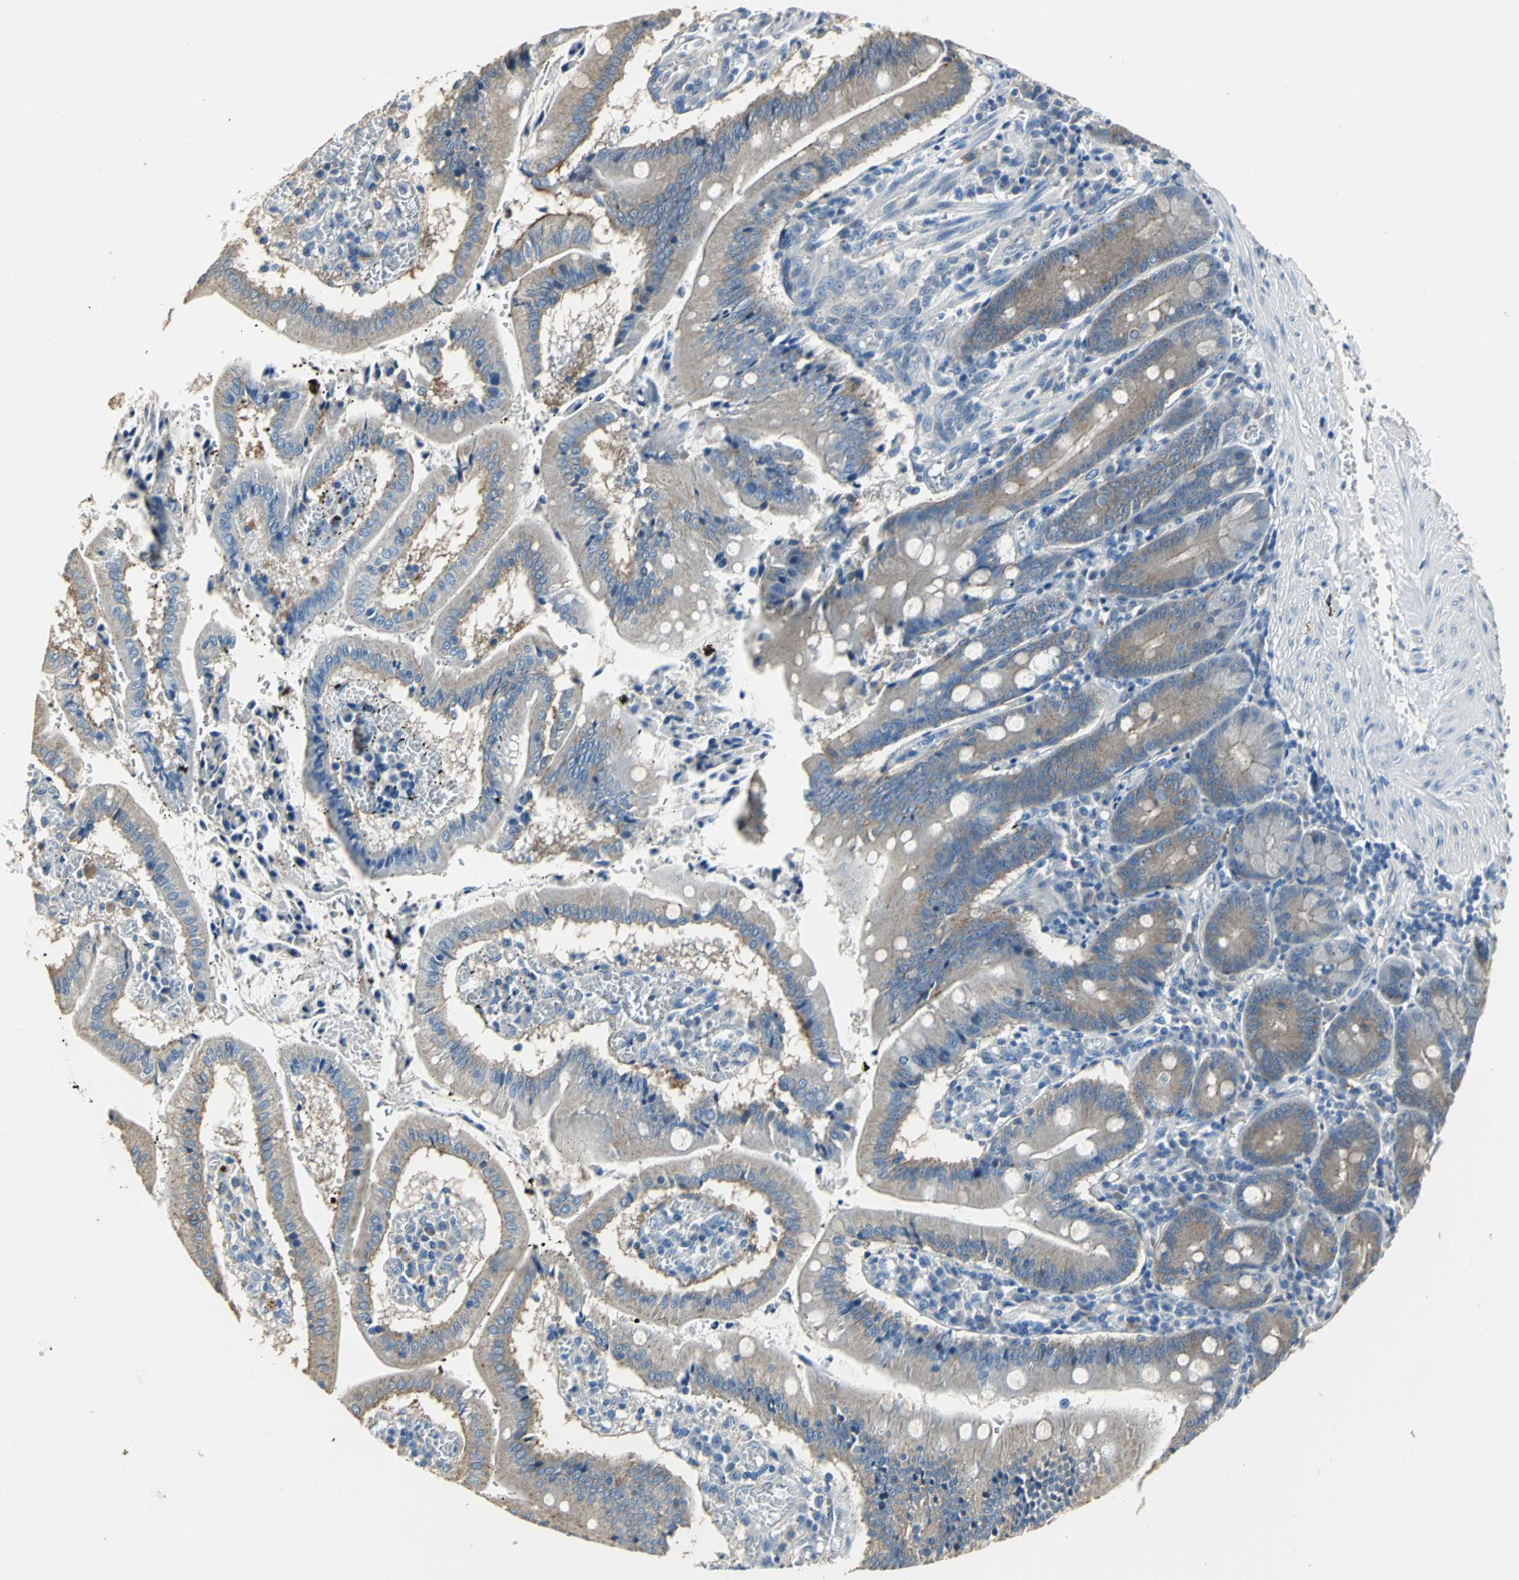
{"staining": {"intensity": "weak", "quantity": ">75%", "location": "cytoplasmic/membranous"}, "tissue": "small intestine", "cell_type": "Glandular cells", "image_type": "normal", "snomed": [{"axis": "morphology", "description": "Normal tissue, NOS"}, {"axis": "topography", "description": "Small intestine"}], "caption": "A photomicrograph of small intestine stained for a protein exhibits weak cytoplasmic/membranous brown staining in glandular cells. (DAB (3,3'-diaminobenzidine) IHC, brown staining for protein, blue staining for nuclei).", "gene": "OCLN", "patient": {"sex": "male", "age": 71}}